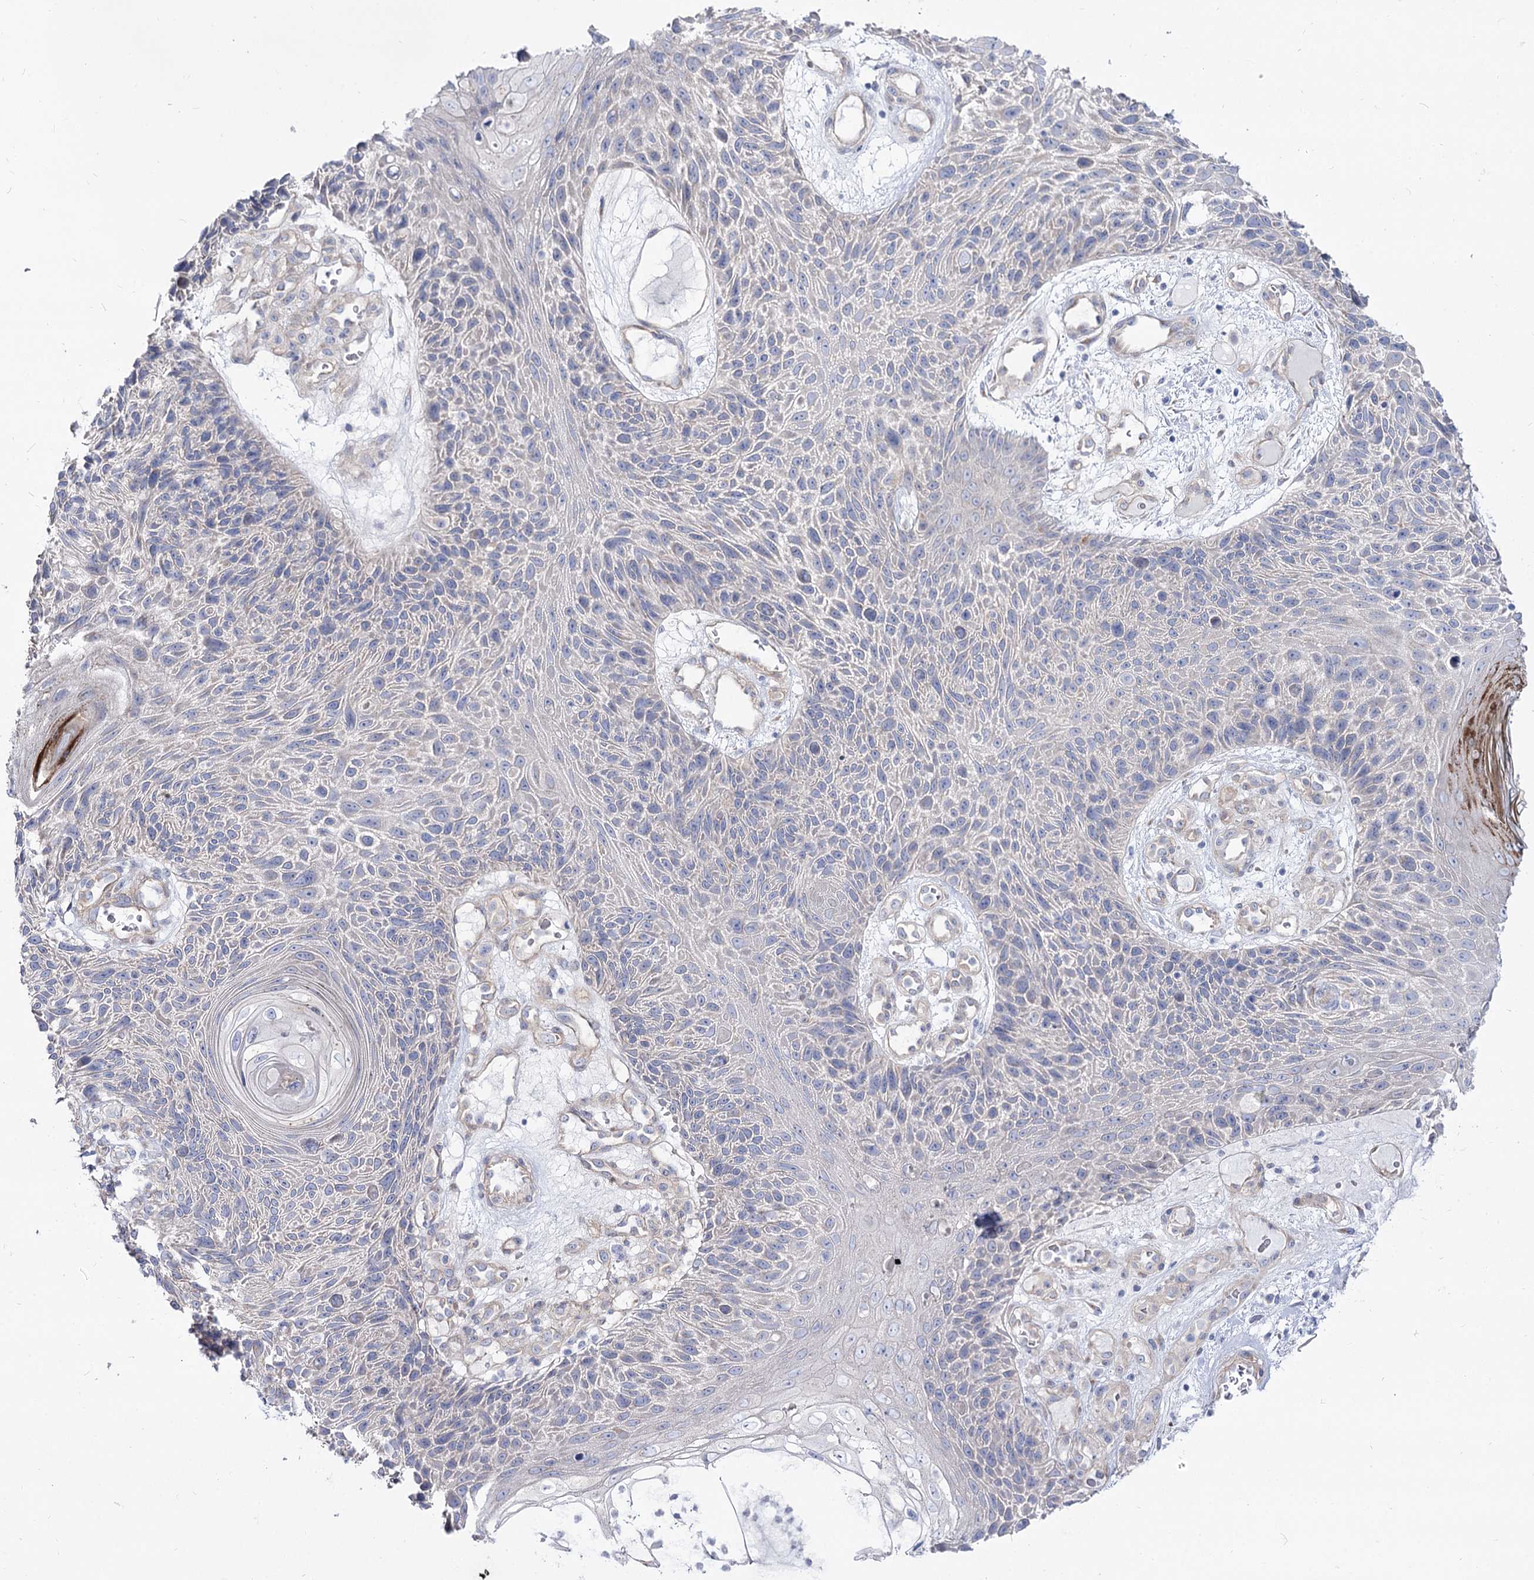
{"staining": {"intensity": "negative", "quantity": "none", "location": "none"}, "tissue": "skin cancer", "cell_type": "Tumor cells", "image_type": "cancer", "snomed": [{"axis": "morphology", "description": "Squamous cell carcinoma, NOS"}, {"axis": "topography", "description": "Skin"}], "caption": "This is a photomicrograph of IHC staining of skin squamous cell carcinoma, which shows no expression in tumor cells.", "gene": "SUOX", "patient": {"sex": "female", "age": 88}}